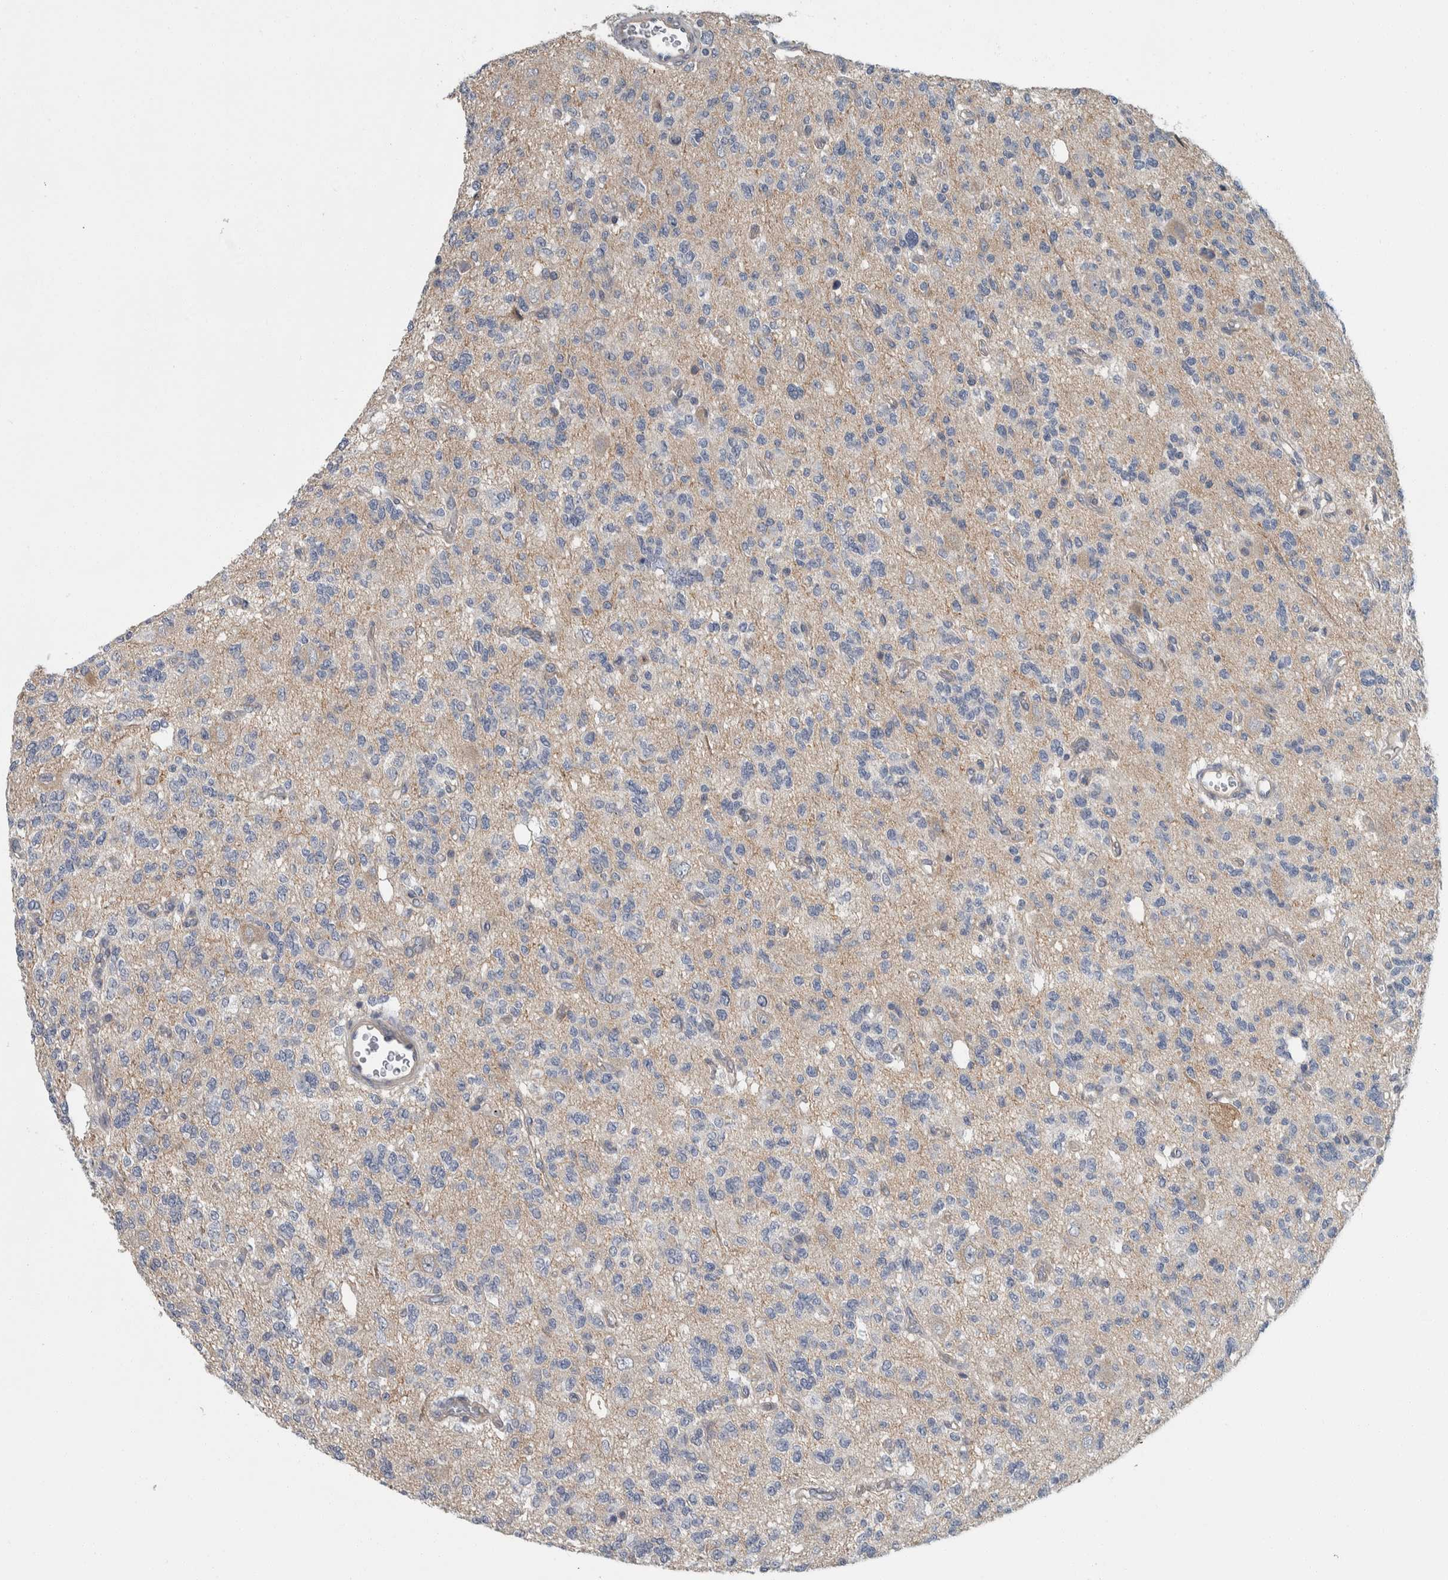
{"staining": {"intensity": "negative", "quantity": "none", "location": "none"}, "tissue": "glioma", "cell_type": "Tumor cells", "image_type": "cancer", "snomed": [{"axis": "morphology", "description": "Glioma, malignant, Low grade"}, {"axis": "topography", "description": "Brain"}], "caption": "An IHC micrograph of low-grade glioma (malignant) is shown. There is no staining in tumor cells of low-grade glioma (malignant).", "gene": "KCNJ3", "patient": {"sex": "male", "age": 38}}